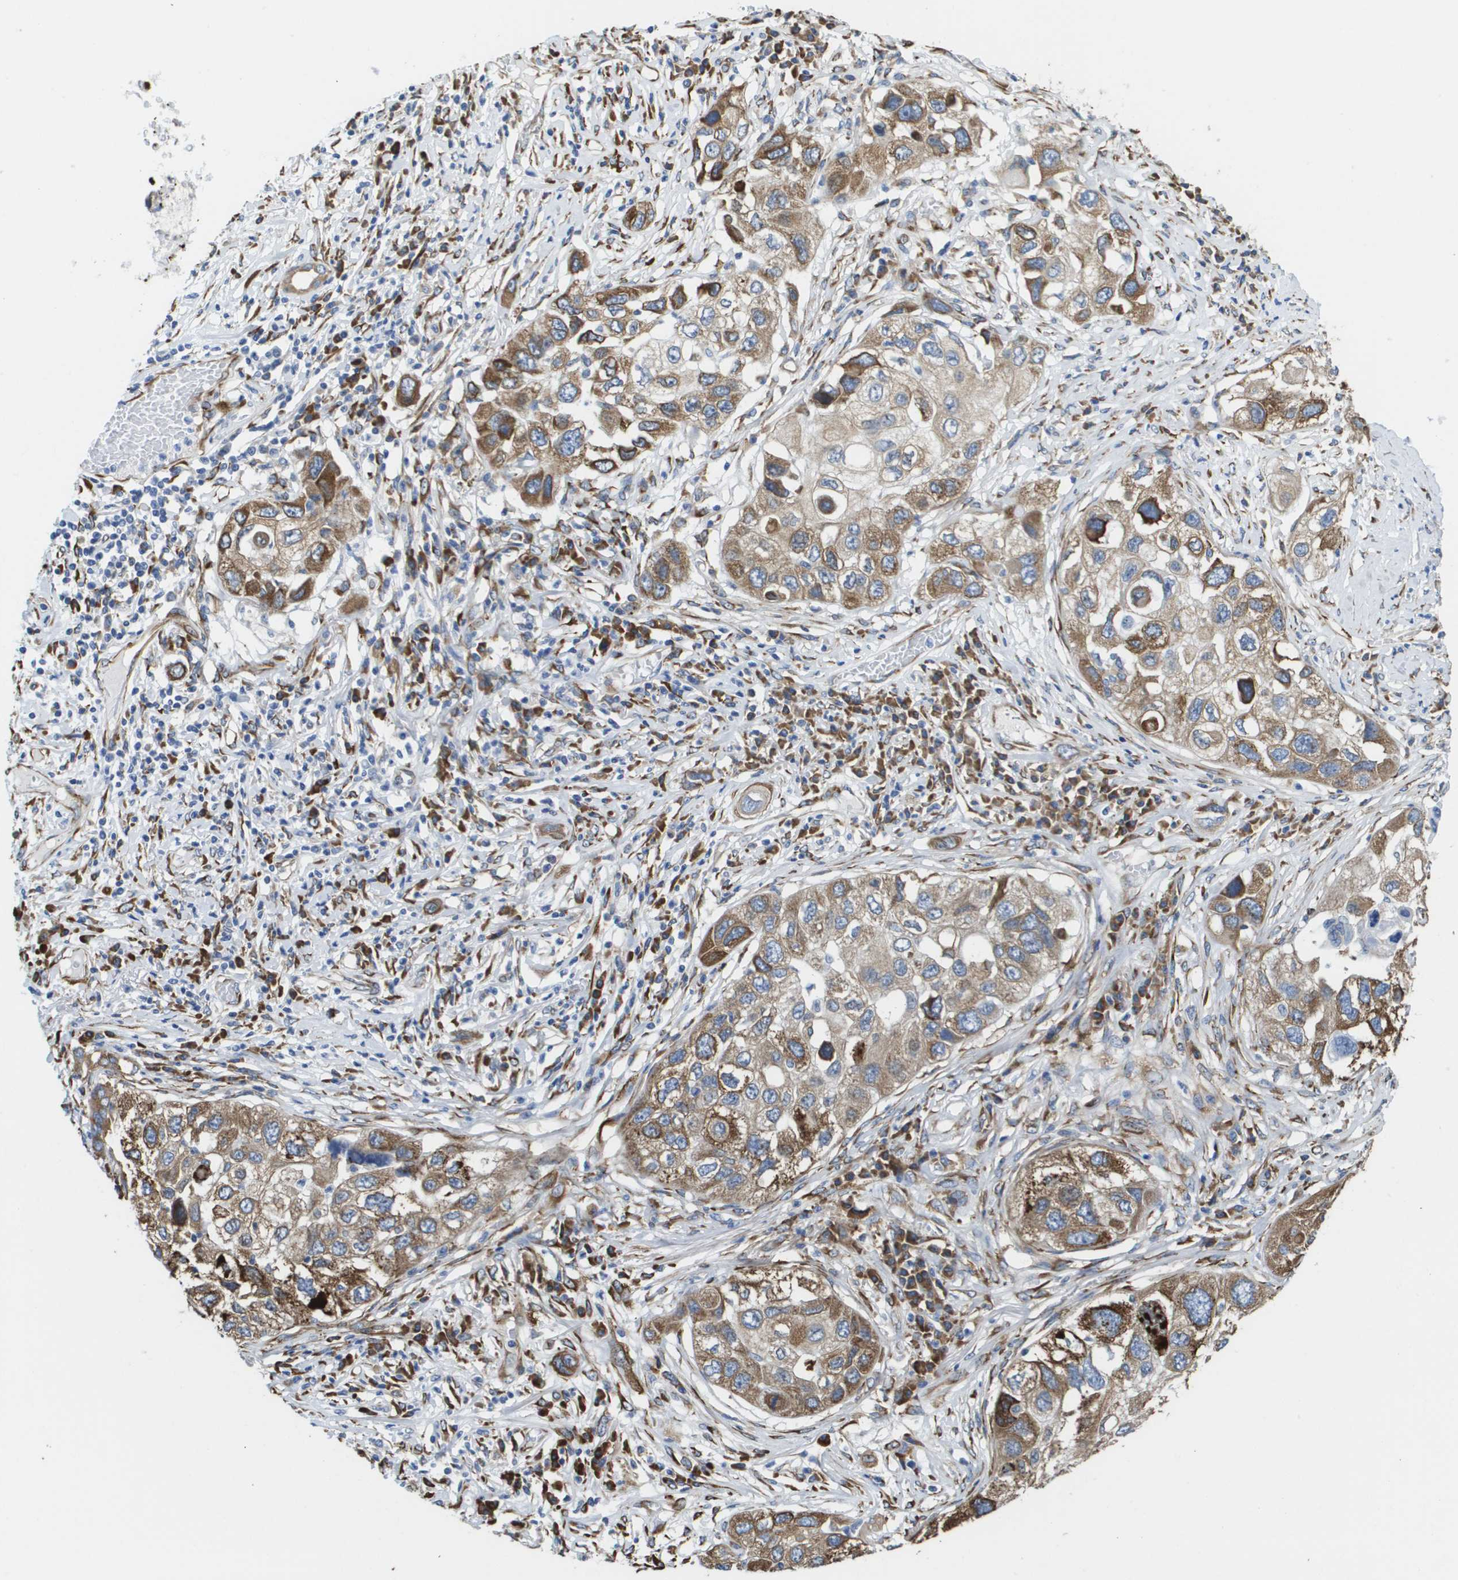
{"staining": {"intensity": "moderate", "quantity": ">75%", "location": "cytoplasmic/membranous"}, "tissue": "lung cancer", "cell_type": "Tumor cells", "image_type": "cancer", "snomed": [{"axis": "morphology", "description": "Squamous cell carcinoma, NOS"}, {"axis": "topography", "description": "Lung"}], "caption": "IHC image of human squamous cell carcinoma (lung) stained for a protein (brown), which displays medium levels of moderate cytoplasmic/membranous expression in approximately >75% of tumor cells.", "gene": "ST3GAL2", "patient": {"sex": "male", "age": 71}}